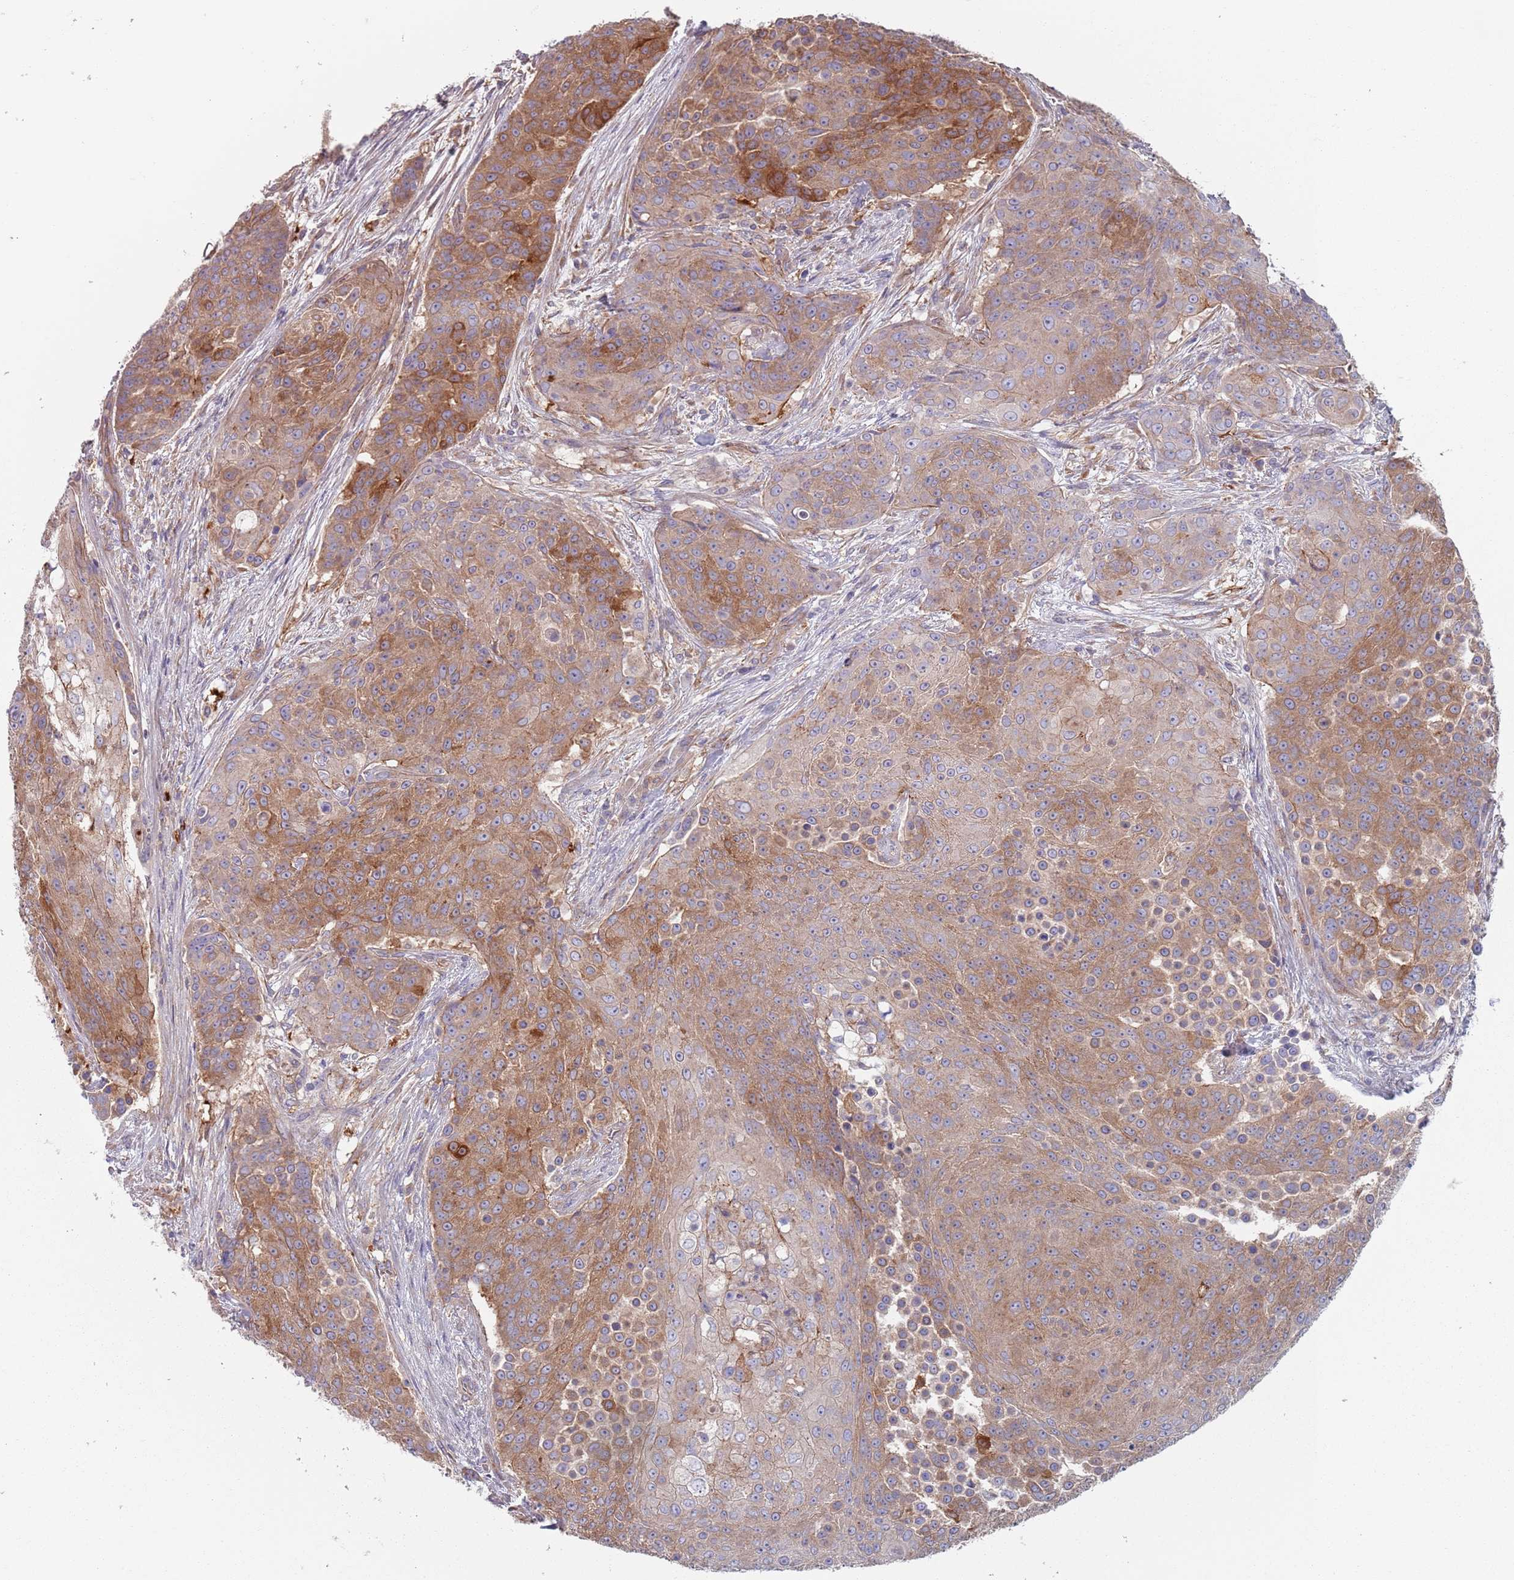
{"staining": {"intensity": "moderate", "quantity": ">75%", "location": "cytoplasmic/membranous"}, "tissue": "urothelial cancer", "cell_type": "Tumor cells", "image_type": "cancer", "snomed": [{"axis": "morphology", "description": "Urothelial carcinoma, High grade"}, {"axis": "topography", "description": "Urinary bladder"}], "caption": "The photomicrograph shows staining of urothelial cancer, revealing moderate cytoplasmic/membranous protein staining (brown color) within tumor cells. Ihc stains the protein in brown and the nuclei are stained blue.", "gene": "APPL2", "patient": {"sex": "female", "age": 63}}